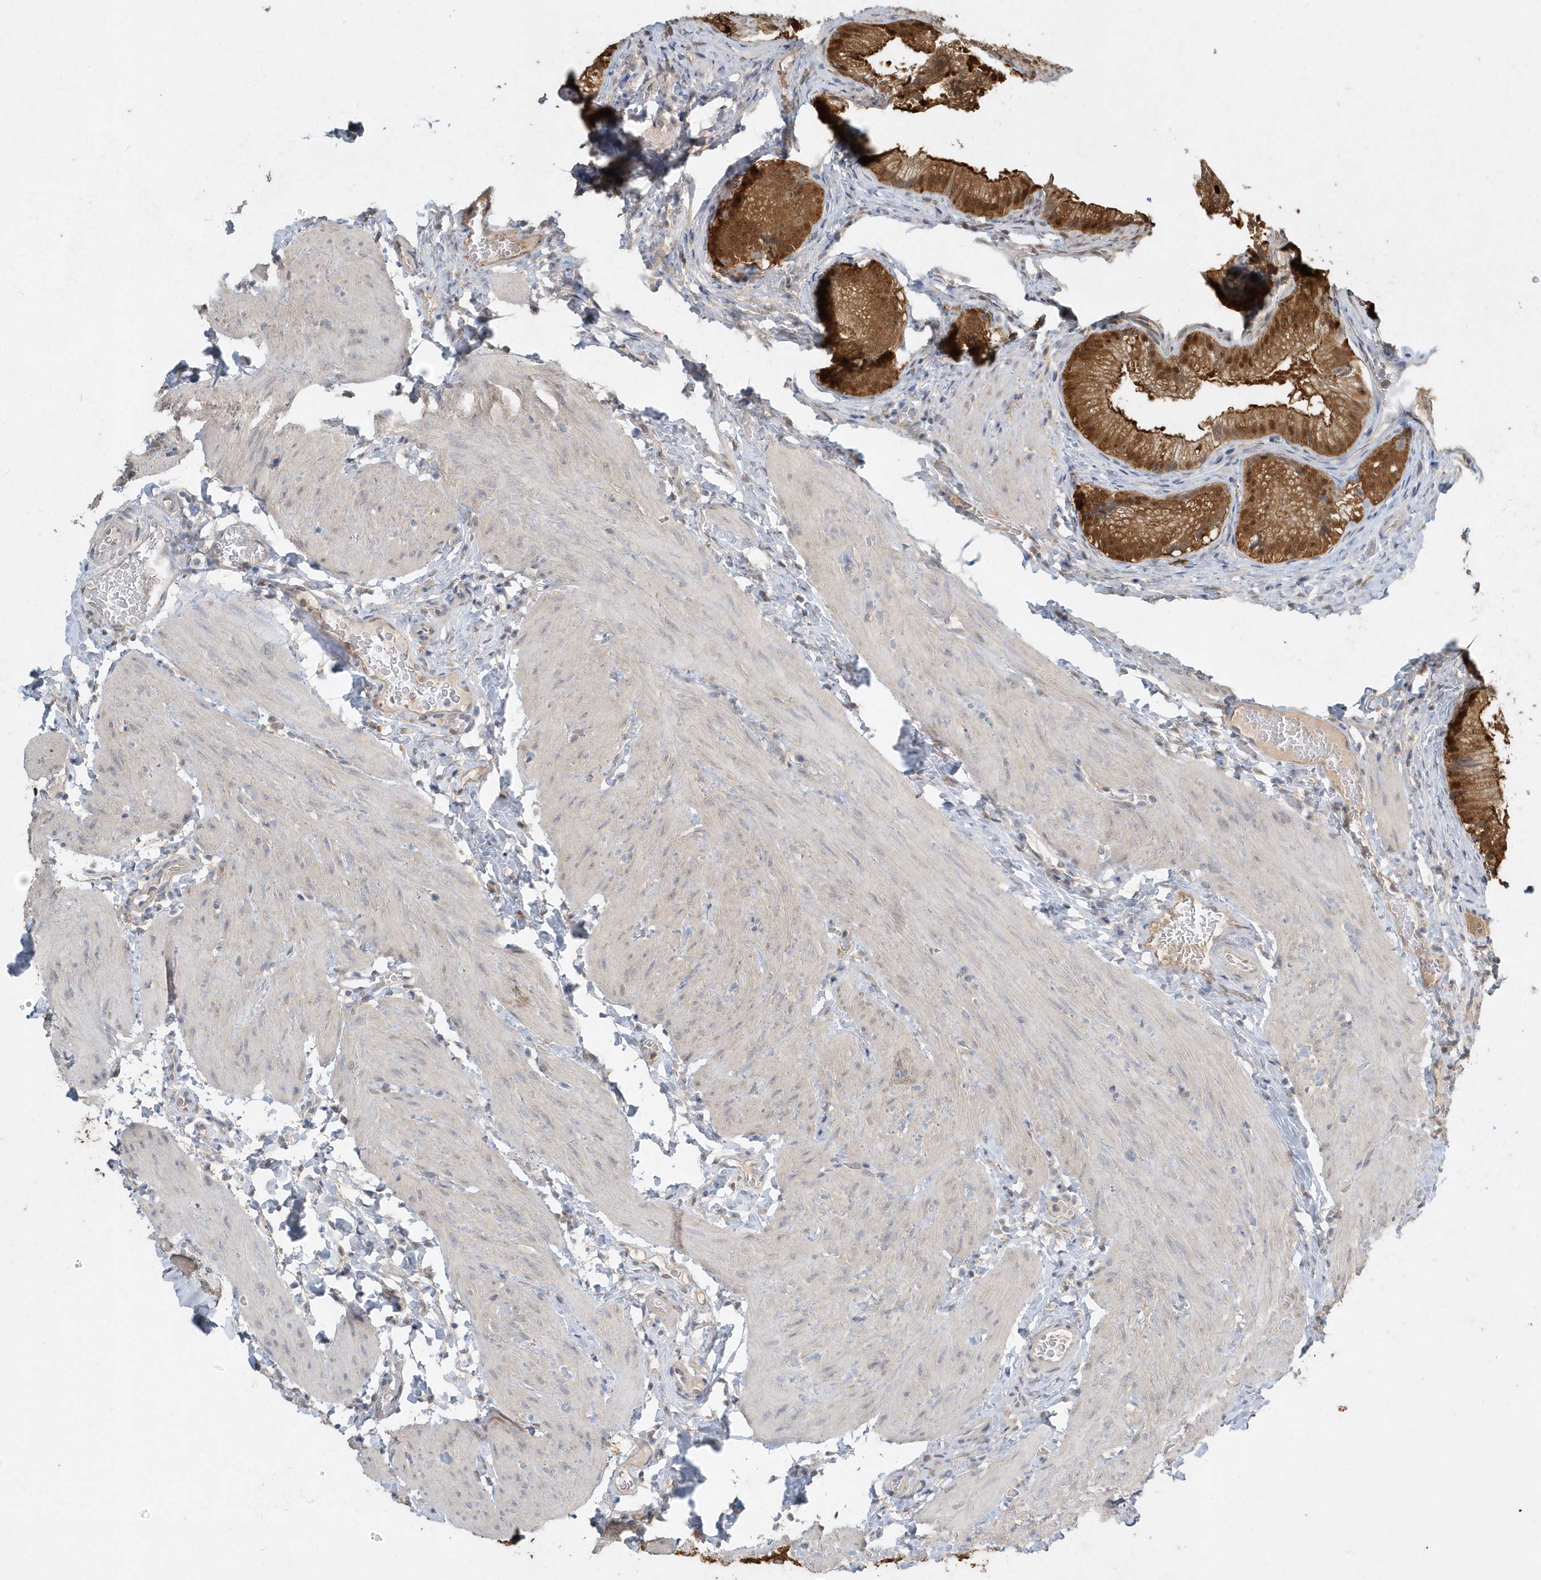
{"staining": {"intensity": "strong", "quantity": ">75%", "location": "cytoplasmic/membranous,nuclear"}, "tissue": "gallbladder", "cell_type": "Glandular cells", "image_type": "normal", "snomed": [{"axis": "morphology", "description": "Normal tissue, NOS"}, {"axis": "topography", "description": "Gallbladder"}], "caption": "Immunohistochemistry photomicrograph of normal gallbladder: human gallbladder stained using IHC demonstrates high levels of strong protein expression localized specifically in the cytoplasmic/membranous,nuclear of glandular cells, appearing as a cytoplasmic/membranous,nuclear brown color.", "gene": "AKR7A2", "patient": {"sex": "female", "age": 30}}